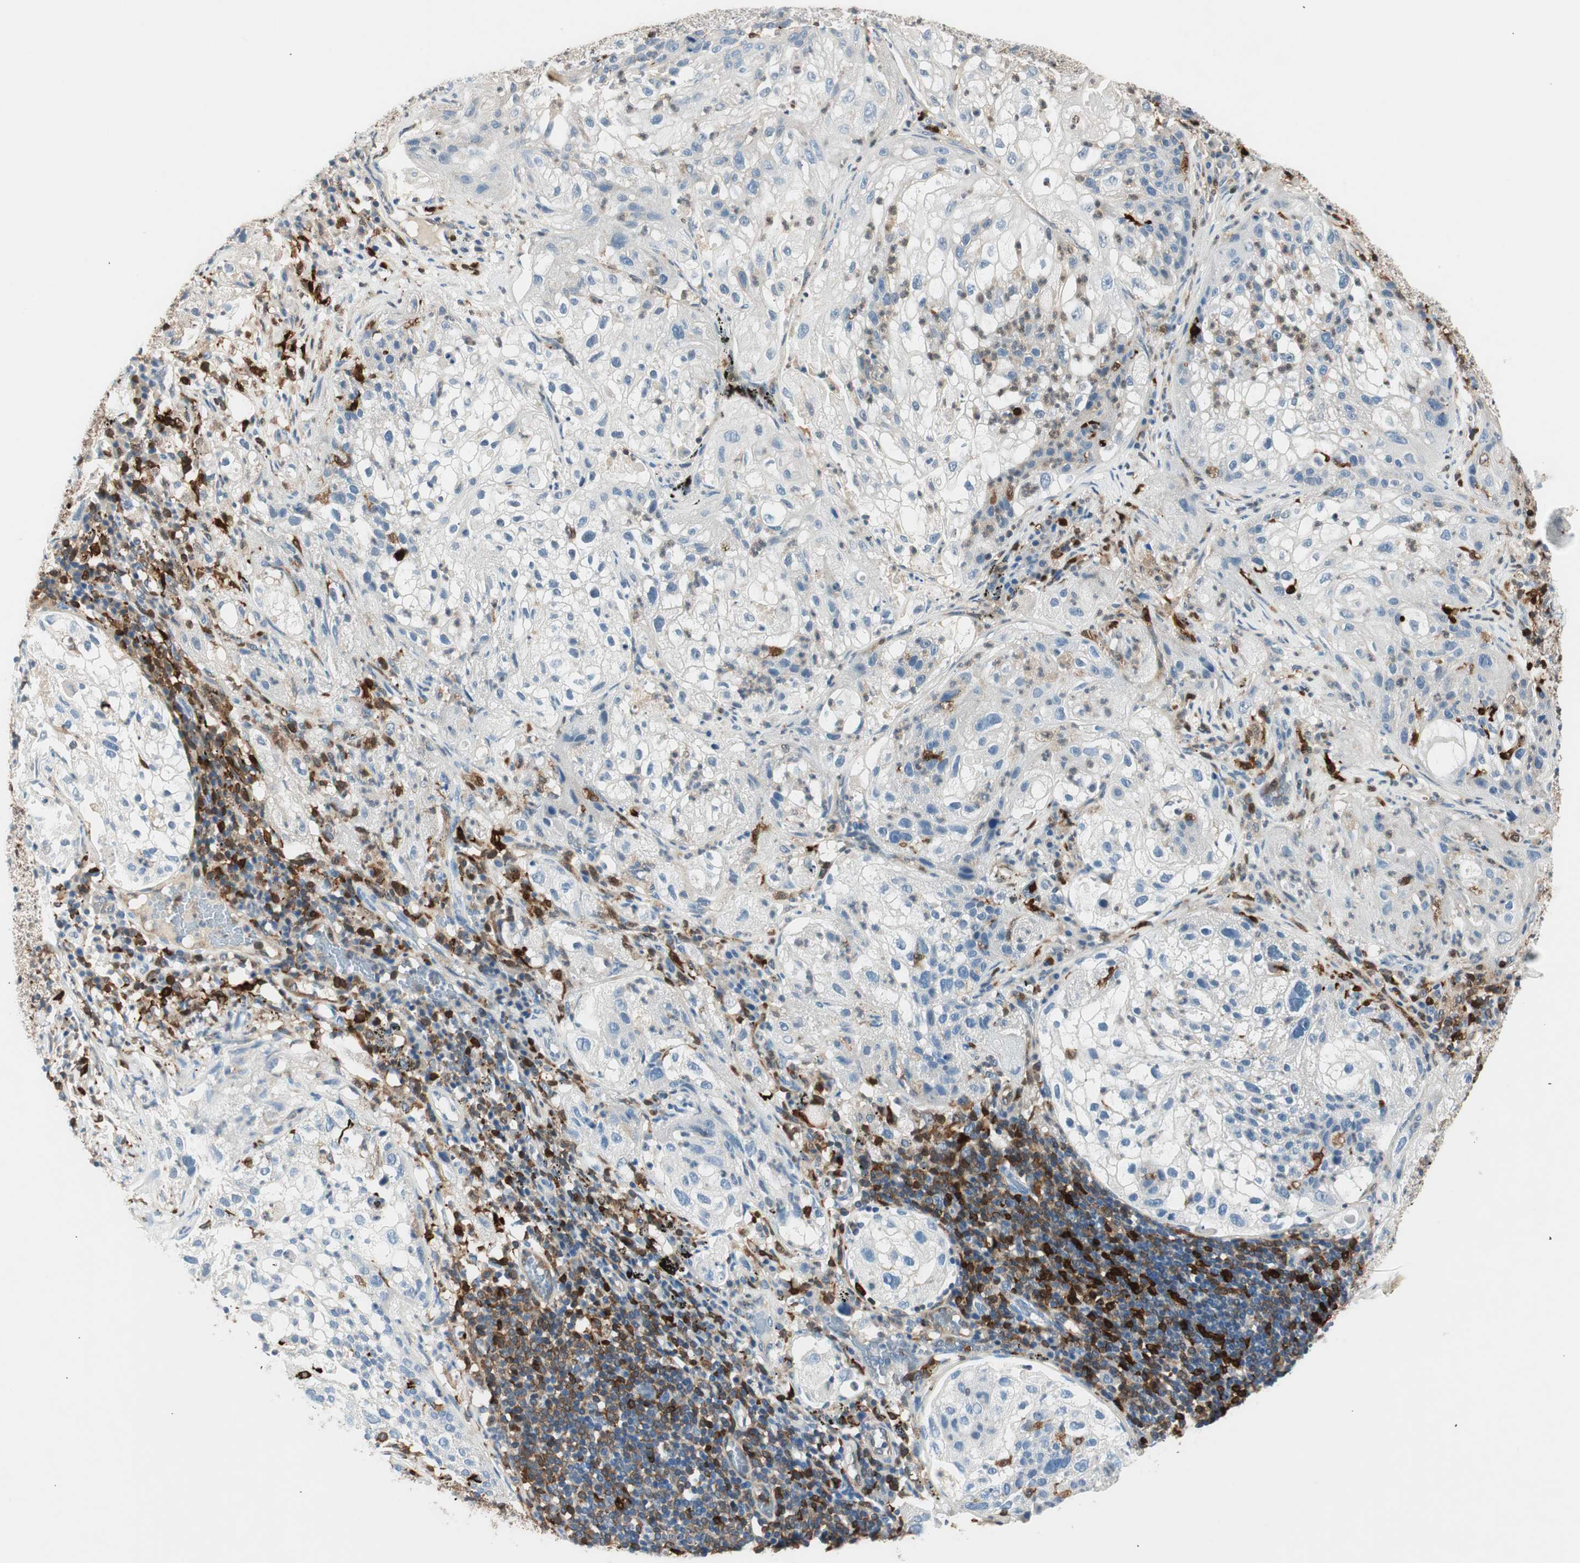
{"staining": {"intensity": "negative", "quantity": "none", "location": "none"}, "tissue": "lung cancer", "cell_type": "Tumor cells", "image_type": "cancer", "snomed": [{"axis": "morphology", "description": "Inflammation, NOS"}, {"axis": "morphology", "description": "Squamous cell carcinoma, NOS"}, {"axis": "topography", "description": "Lymph node"}, {"axis": "topography", "description": "Soft tissue"}, {"axis": "topography", "description": "Lung"}], "caption": "The image shows no significant staining in tumor cells of squamous cell carcinoma (lung).", "gene": "COTL1", "patient": {"sex": "male", "age": 66}}